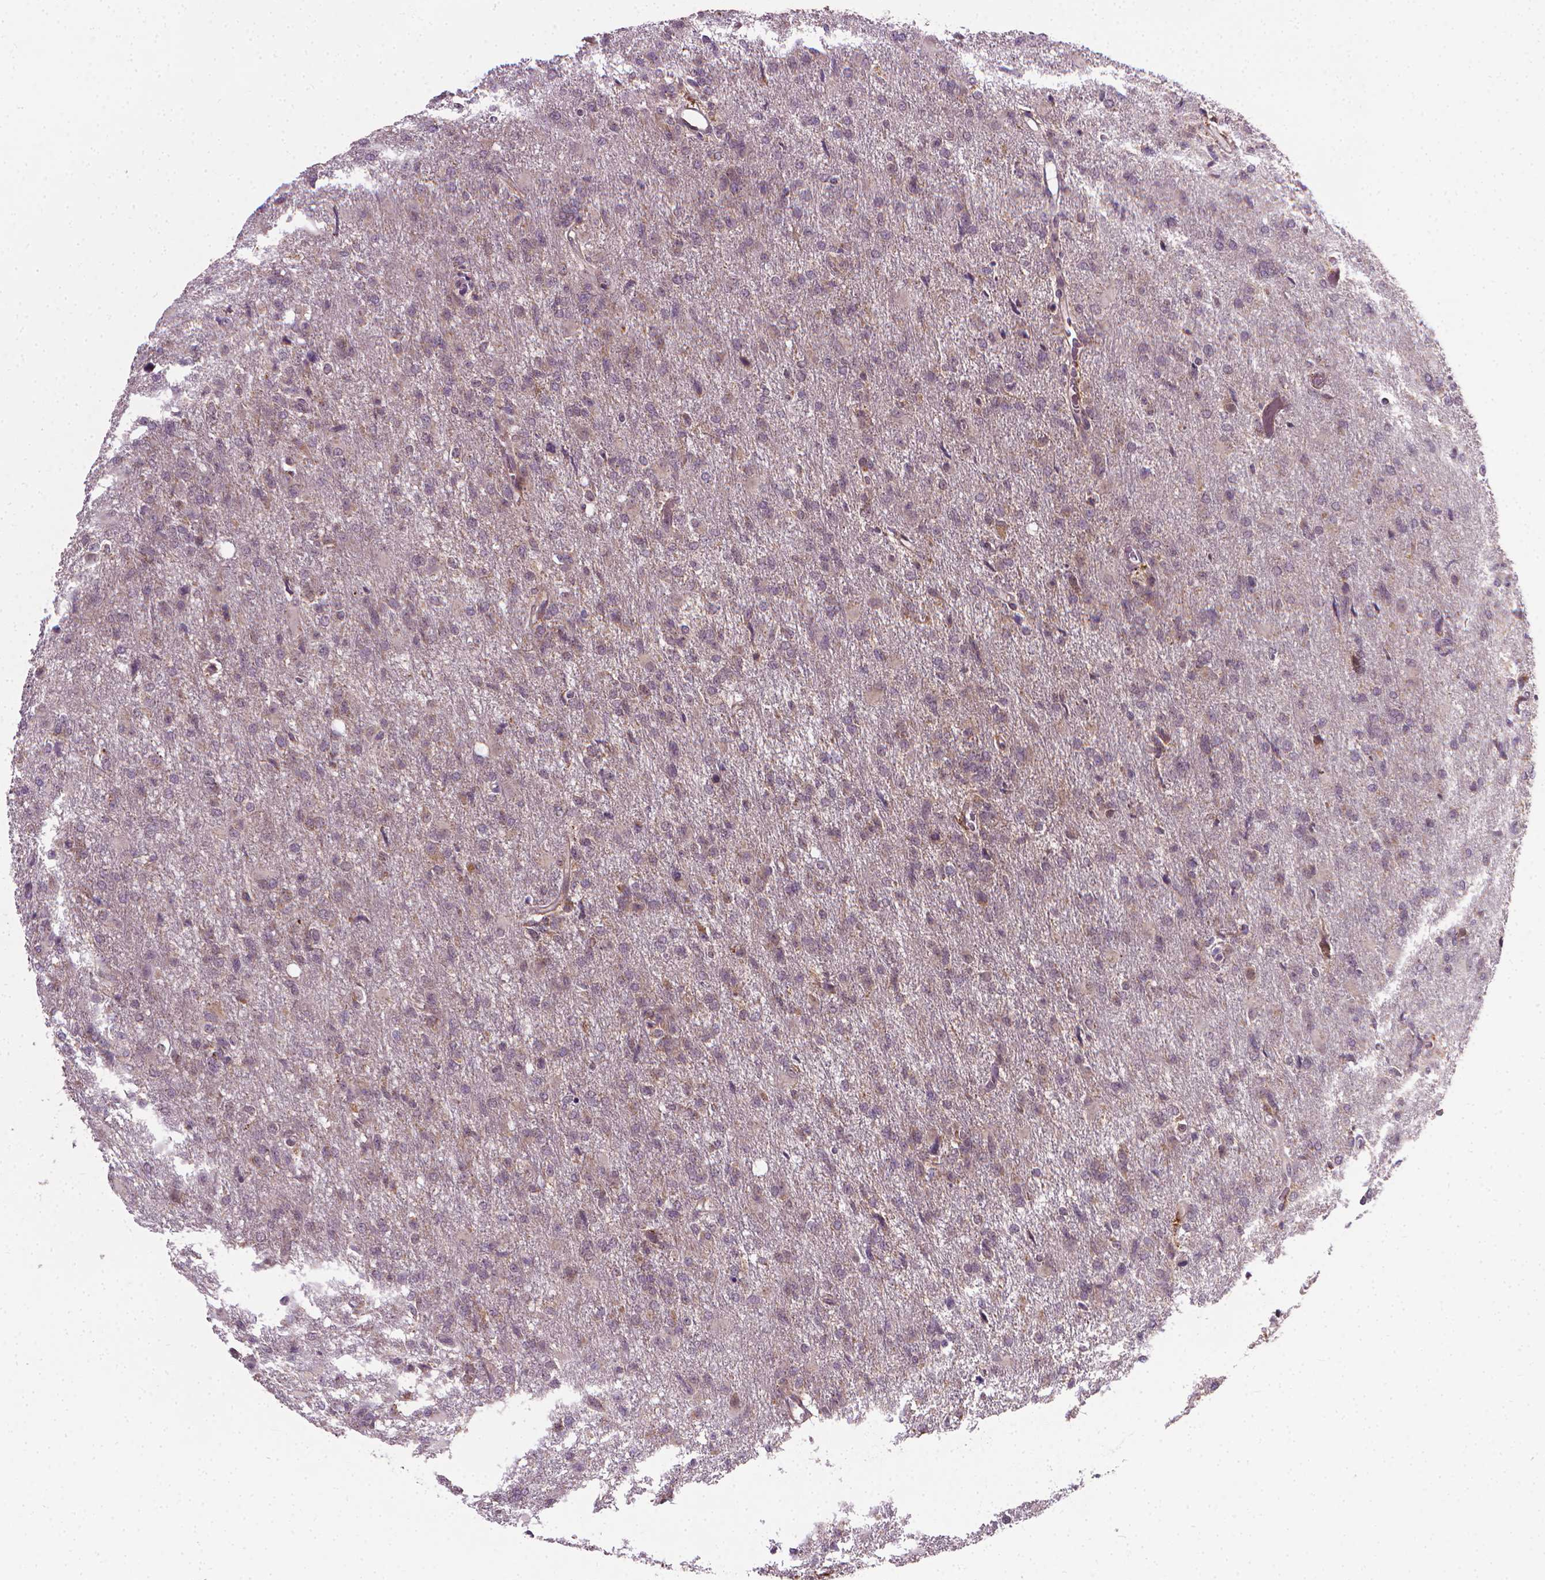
{"staining": {"intensity": "weak", "quantity": "25%-75%", "location": "cytoplasmic/membranous"}, "tissue": "glioma", "cell_type": "Tumor cells", "image_type": "cancer", "snomed": [{"axis": "morphology", "description": "Glioma, malignant, High grade"}, {"axis": "topography", "description": "Brain"}], "caption": "A photomicrograph of human malignant glioma (high-grade) stained for a protein exhibits weak cytoplasmic/membranous brown staining in tumor cells.", "gene": "PRAG1", "patient": {"sex": "male", "age": 68}}